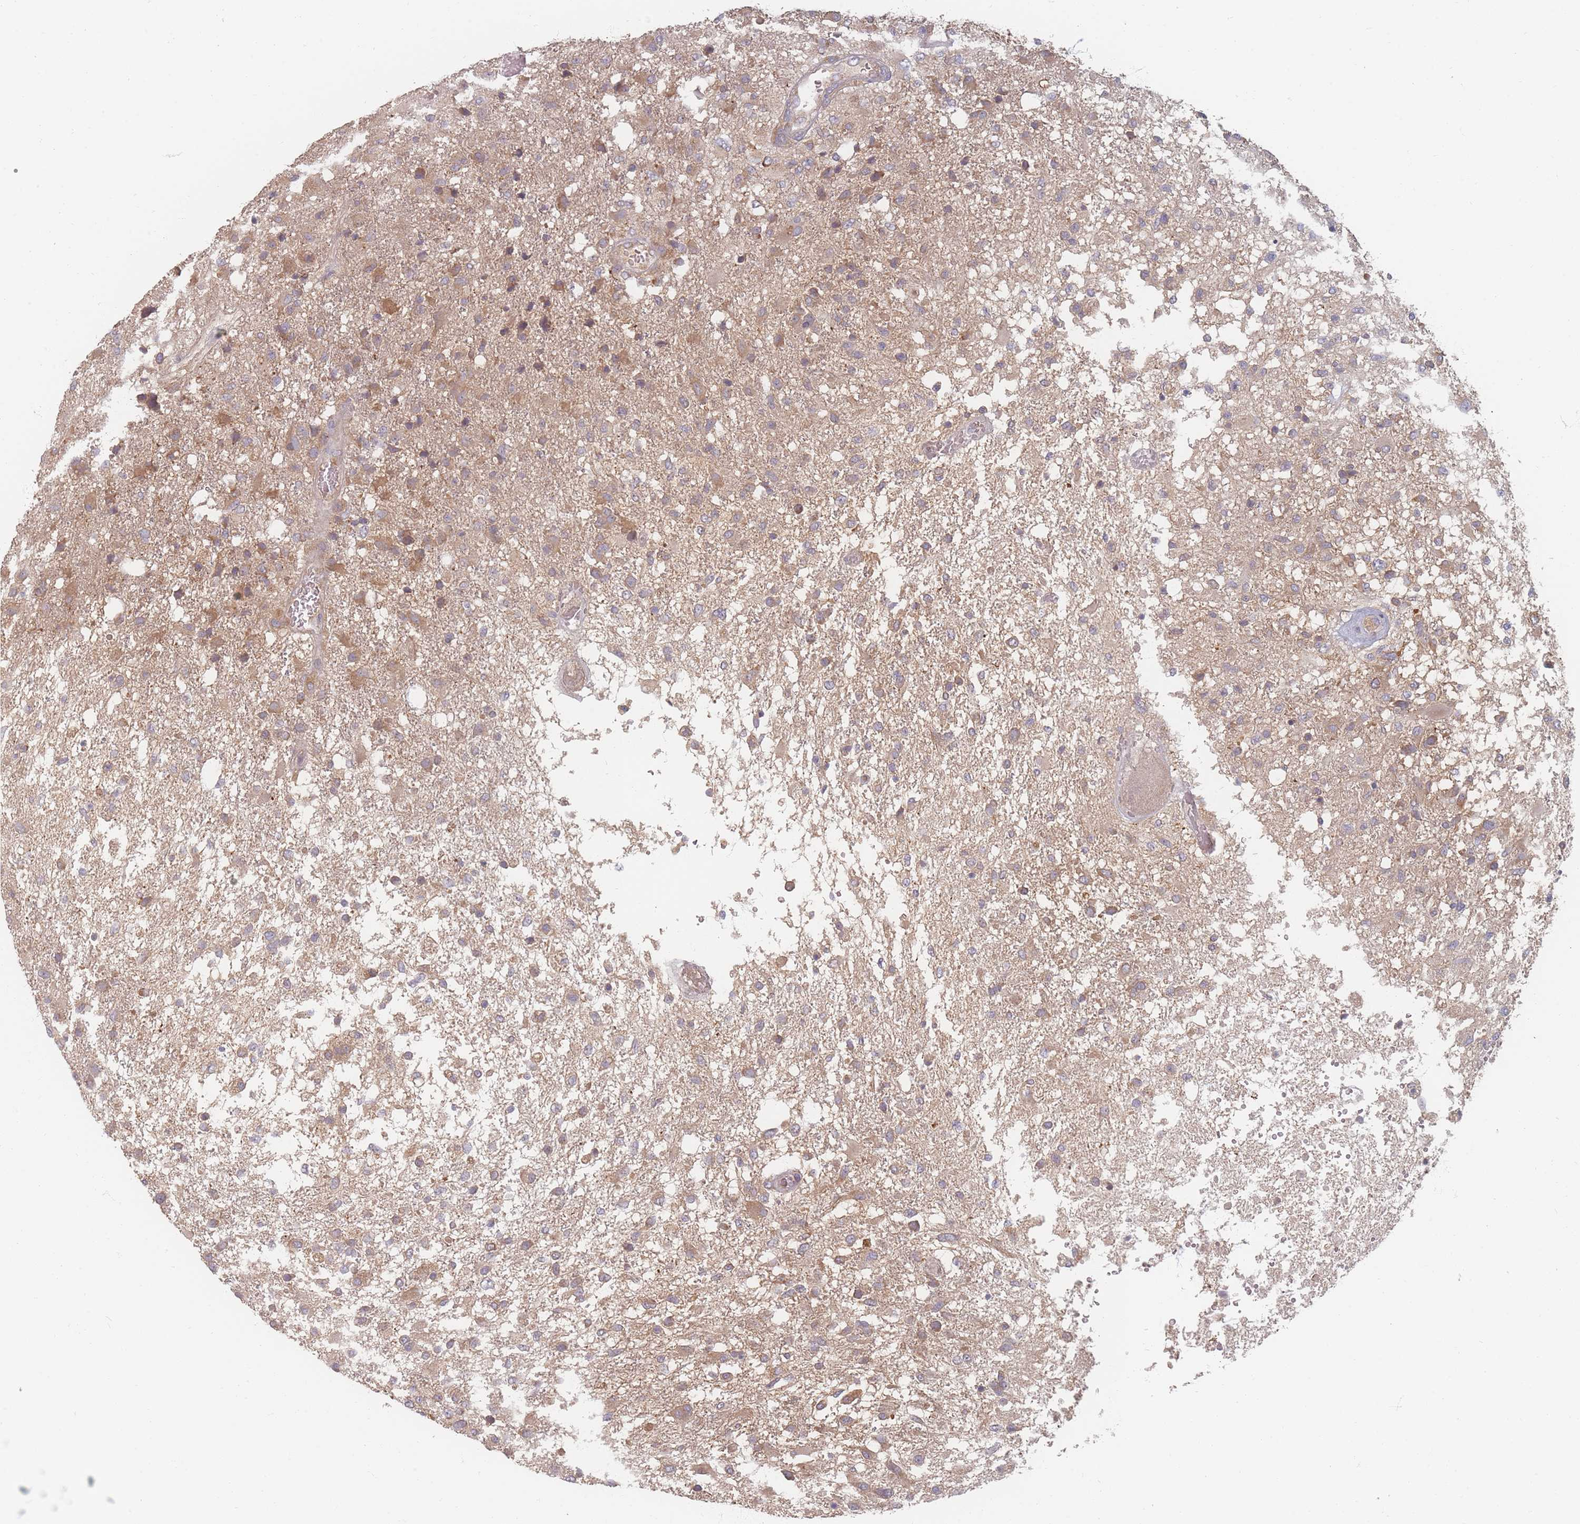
{"staining": {"intensity": "moderate", "quantity": "25%-75%", "location": "cytoplasmic/membranous"}, "tissue": "glioma", "cell_type": "Tumor cells", "image_type": "cancer", "snomed": [{"axis": "morphology", "description": "Glioma, malignant, High grade"}, {"axis": "topography", "description": "Brain"}], "caption": "Moderate cytoplasmic/membranous staining for a protein is present in approximately 25%-75% of tumor cells of glioma using immunohistochemistry (IHC).", "gene": "SLC35F3", "patient": {"sex": "female", "age": 74}}